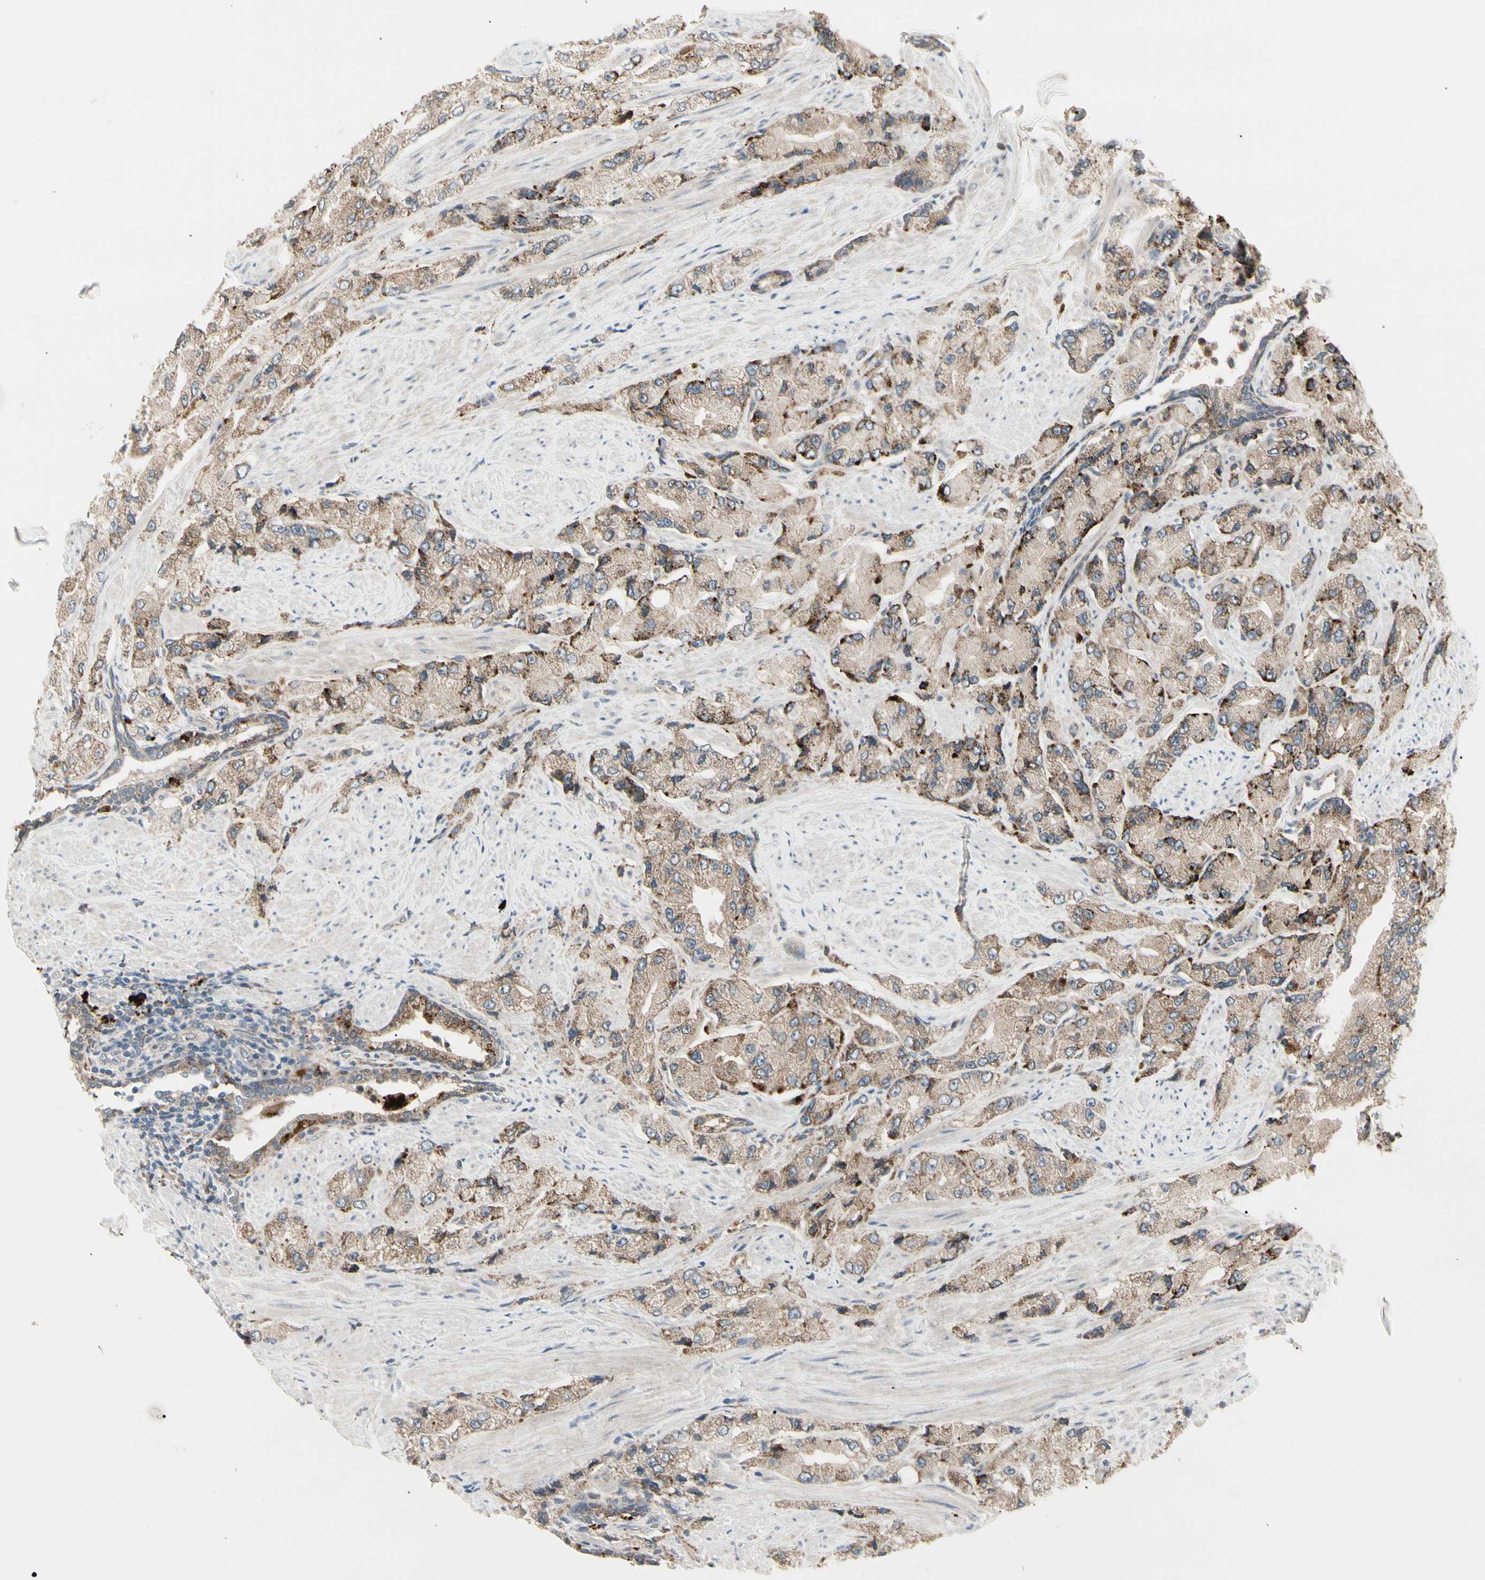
{"staining": {"intensity": "weak", "quantity": ">75%", "location": "cytoplasmic/membranous"}, "tissue": "prostate cancer", "cell_type": "Tumor cells", "image_type": "cancer", "snomed": [{"axis": "morphology", "description": "Adenocarcinoma, High grade"}, {"axis": "topography", "description": "Prostate"}], "caption": "Immunohistochemistry (IHC) (DAB (3,3'-diaminobenzidine)) staining of human prostate cancer (adenocarcinoma (high-grade)) demonstrates weak cytoplasmic/membranous protein expression in about >75% of tumor cells.", "gene": "GRN", "patient": {"sex": "male", "age": 58}}